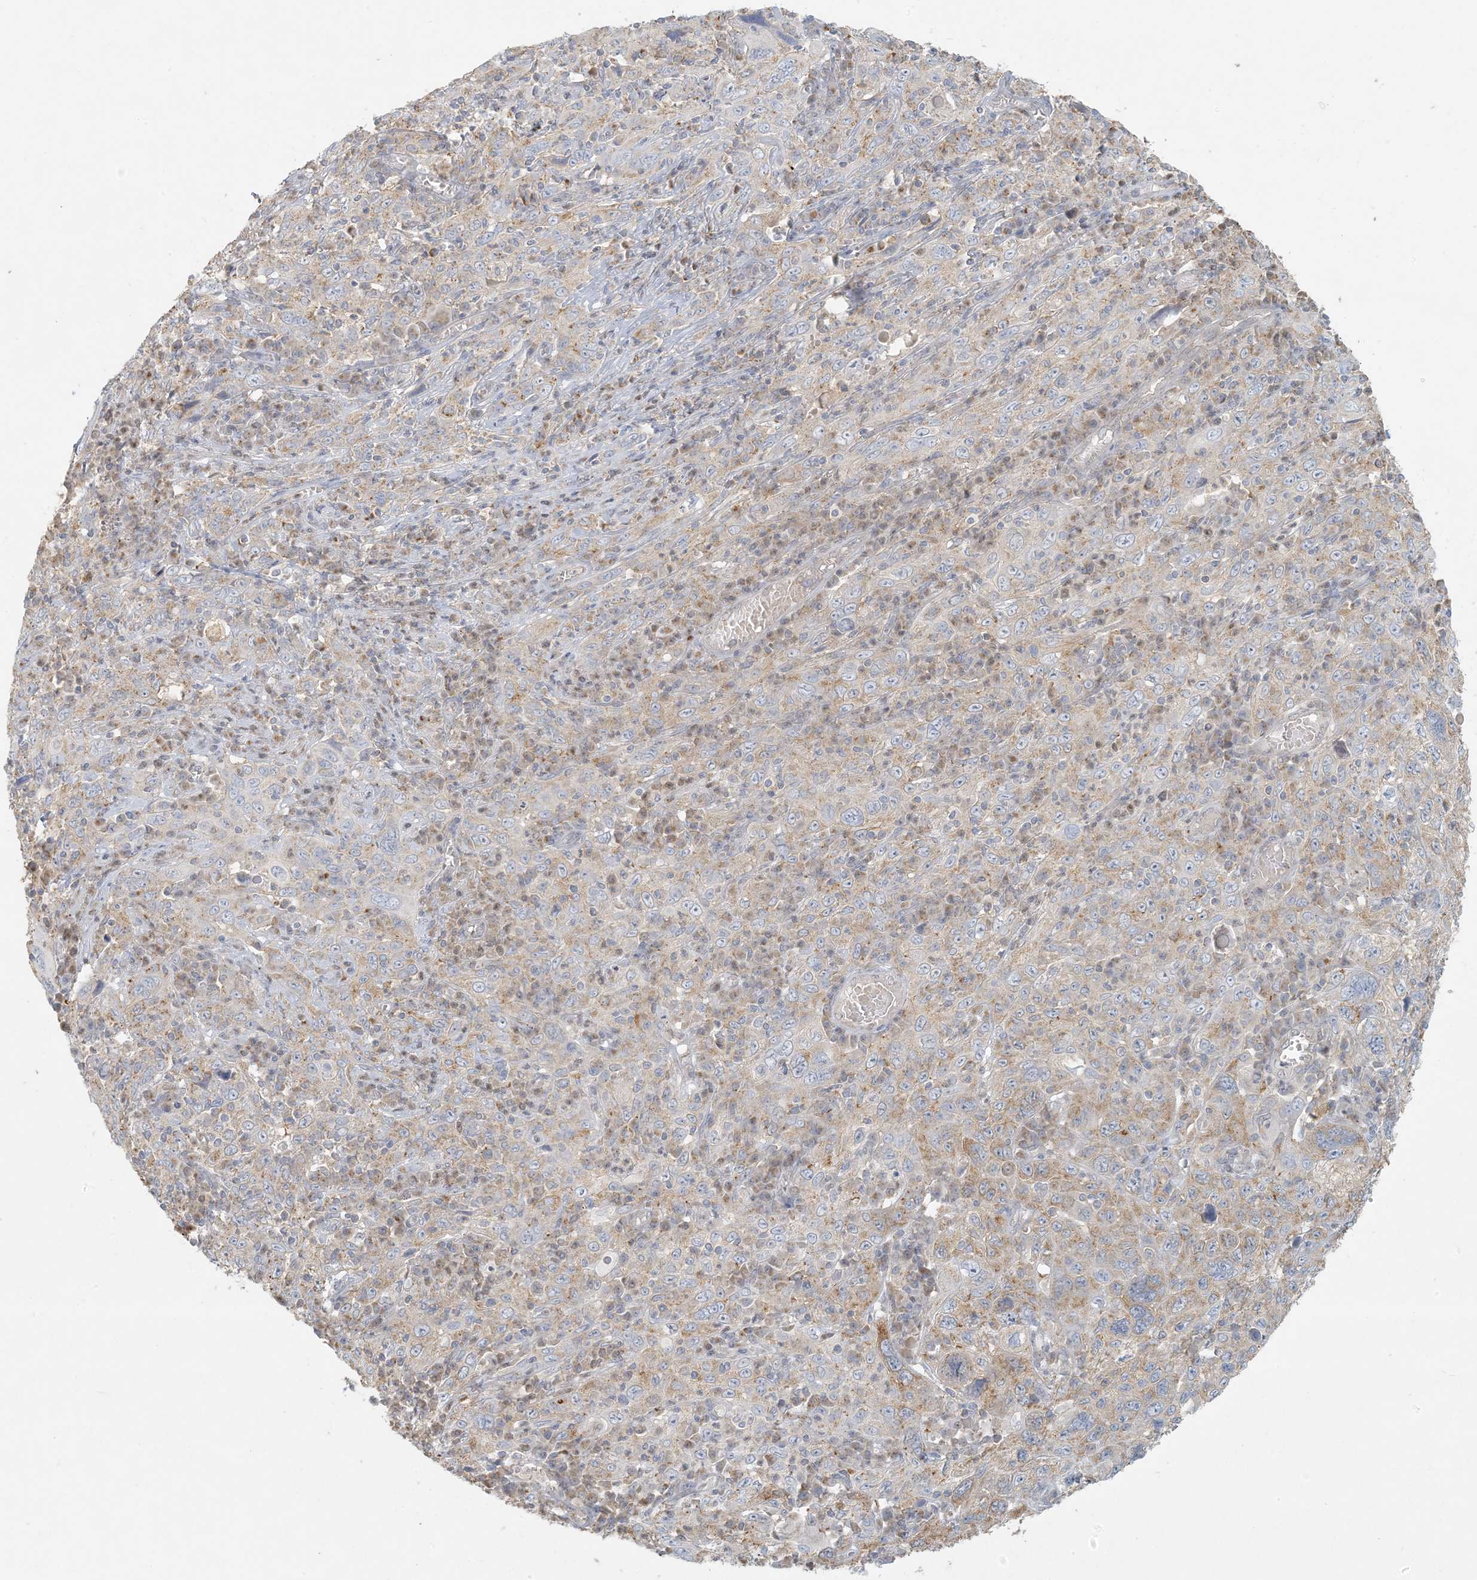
{"staining": {"intensity": "negative", "quantity": "none", "location": "none"}, "tissue": "cervical cancer", "cell_type": "Tumor cells", "image_type": "cancer", "snomed": [{"axis": "morphology", "description": "Squamous cell carcinoma, NOS"}, {"axis": "topography", "description": "Cervix"}], "caption": "High power microscopy micrograph of an immunohistochemistry (IHC) photomicrograph of squamous cell carcinoma (cervical), revealing no significant staining in tumor cells. (Stains: DAB immunohistochemistry with hematoxylin counter stain, Microscopy: brightfield microscopy at high magnification).", "gene": "HACL1", "patient": {"sex": "female", "age": 46}}